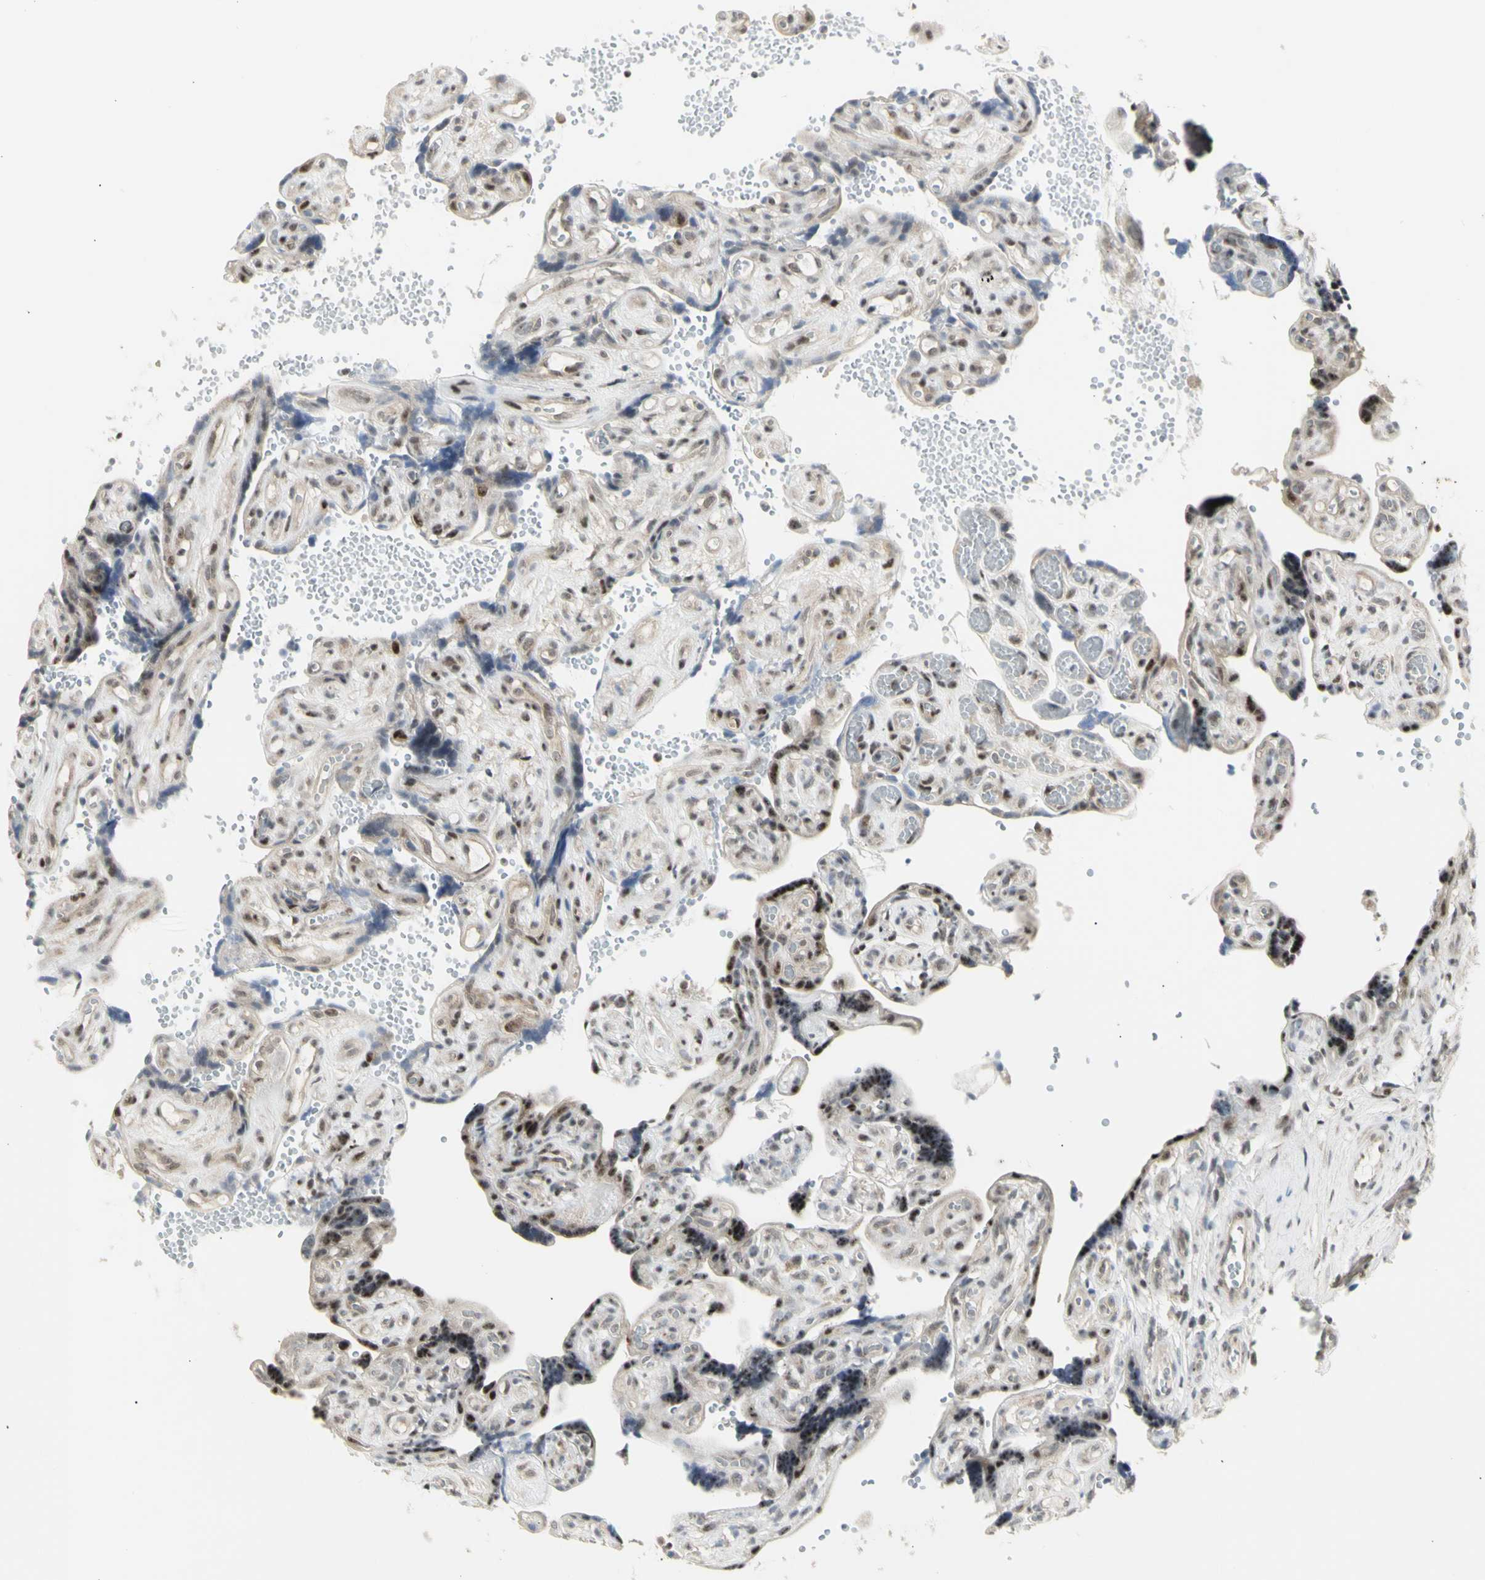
{"staining": {"intensity": "strong", "quantity": ">75%", "location": "cytoplasmic/membranous,nuclear"}, "tissue": "placenta", "cell_type": "Trophoblastic cells", "image_type": "normal", "snomed": [{"axis": "morphology", "description": "Normal tissue, NOS"}, {"axis": "topography", "description": "Placenta"}], "caption": "An immunohistochemistry (IHC) micrograph of unremarkable tissue is shown. Protein staining in brown labels strong cytoplasmic/membranous,nuclear positivity in placenta within trophoblastic cells. The staining was performed using DAB (3,3'-diaminobenzidine), with brown indicating positive protein expression. Nuclei are stained blue with hematoxylin.", "gene": "DHRS7B", "patient": {"sex": "female", "age": 30}}